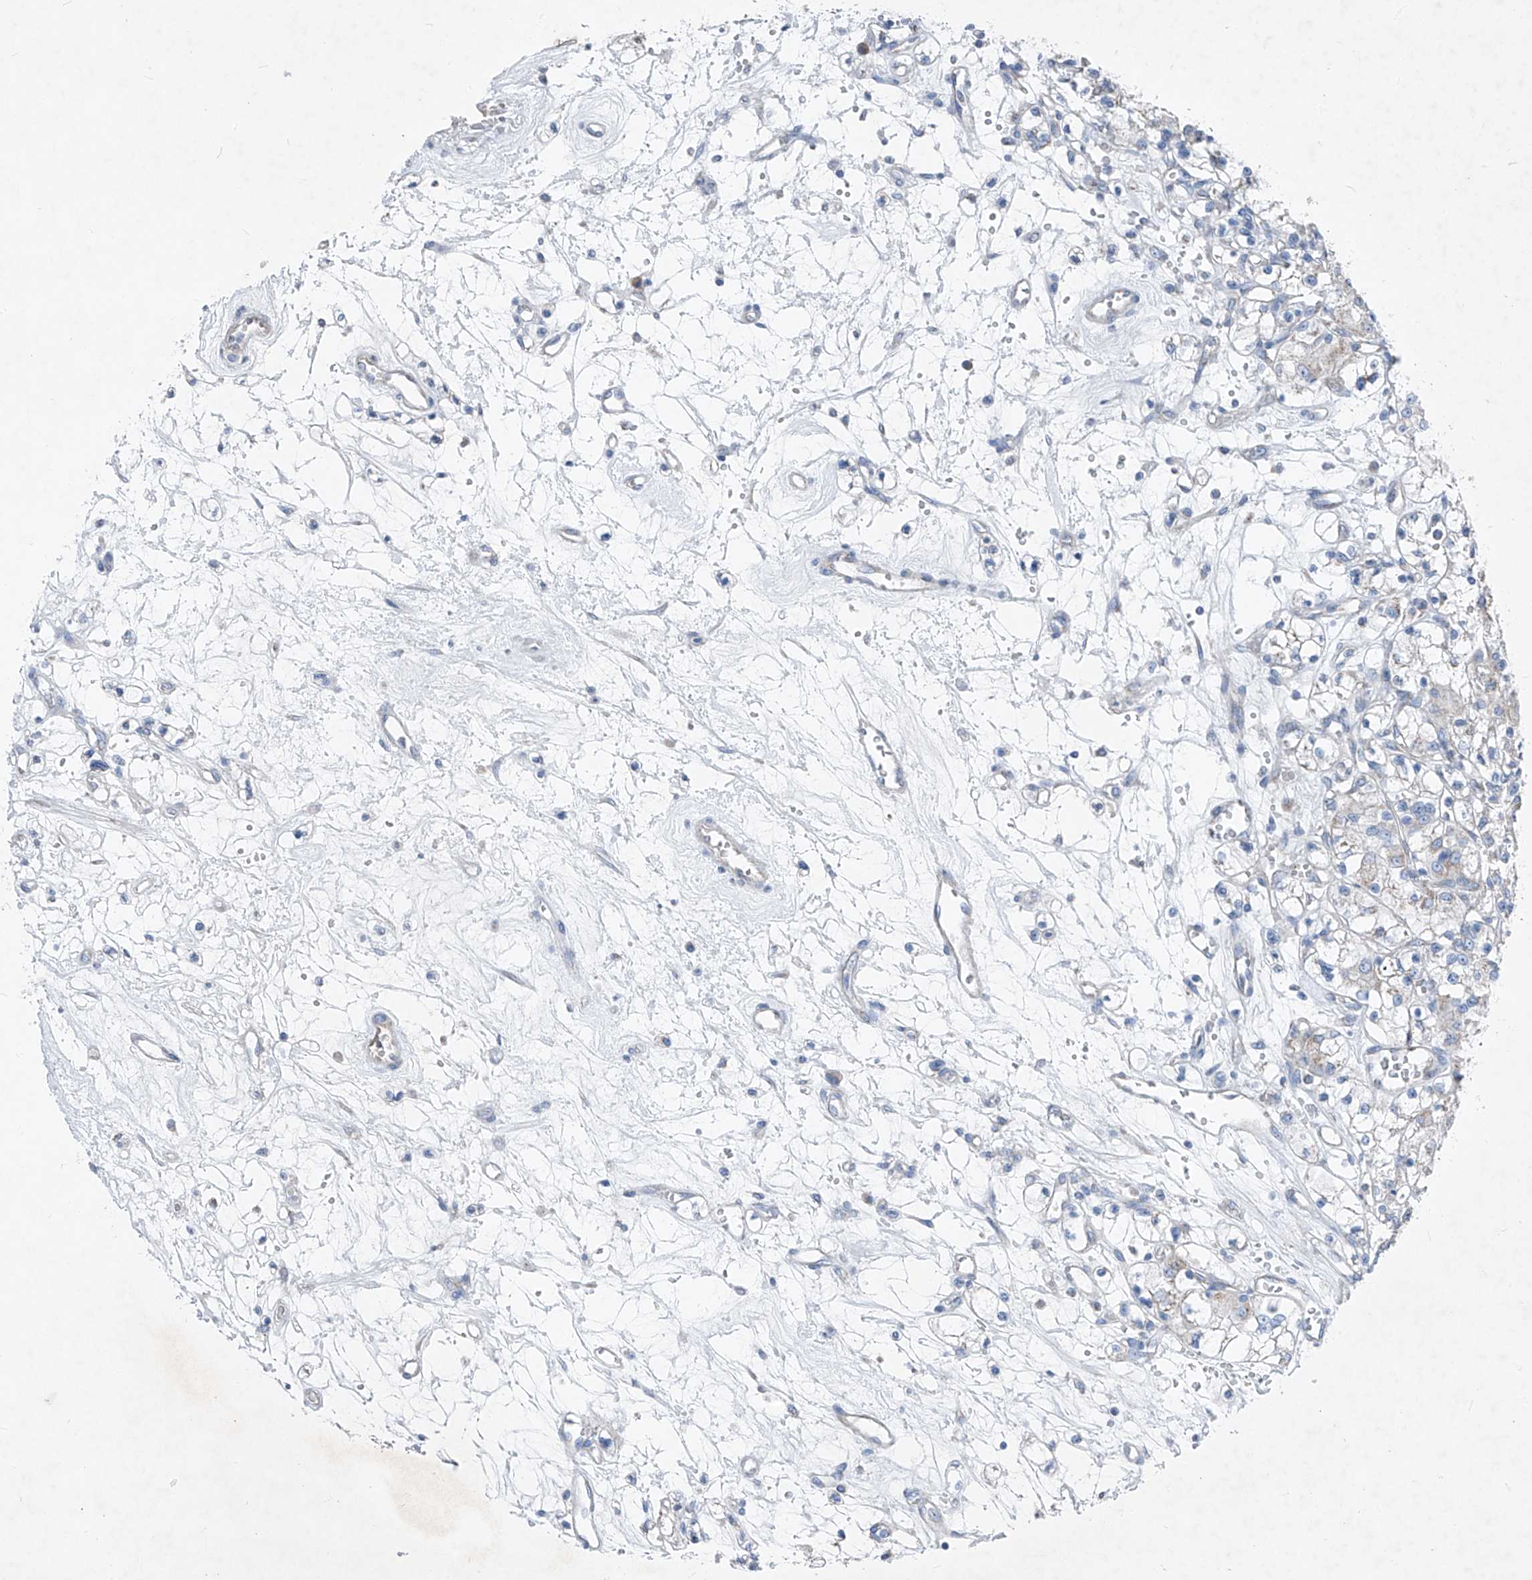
{"staining": {"intensity": "negative", "quantity": "none", "location": "none"}, "tissue": "renal cancer", "cell_type": "Tumor cells", "image_type": "cancer", "snomed": [{"axis": "morphology", "description": "Adenocarcinoma, NOS"}, {"axis": "topography", "description": "Kidney"}], "caption": "Tumor cells show no significant positivity in renal cancer (adenocarcinoma). (Brightfield microscopy of DAB (3,3'-diaminobenzidine) immunohistochemistry at high magnification).", "gene": "AGPS", "patient": {"sex": "female", "age": 59}}